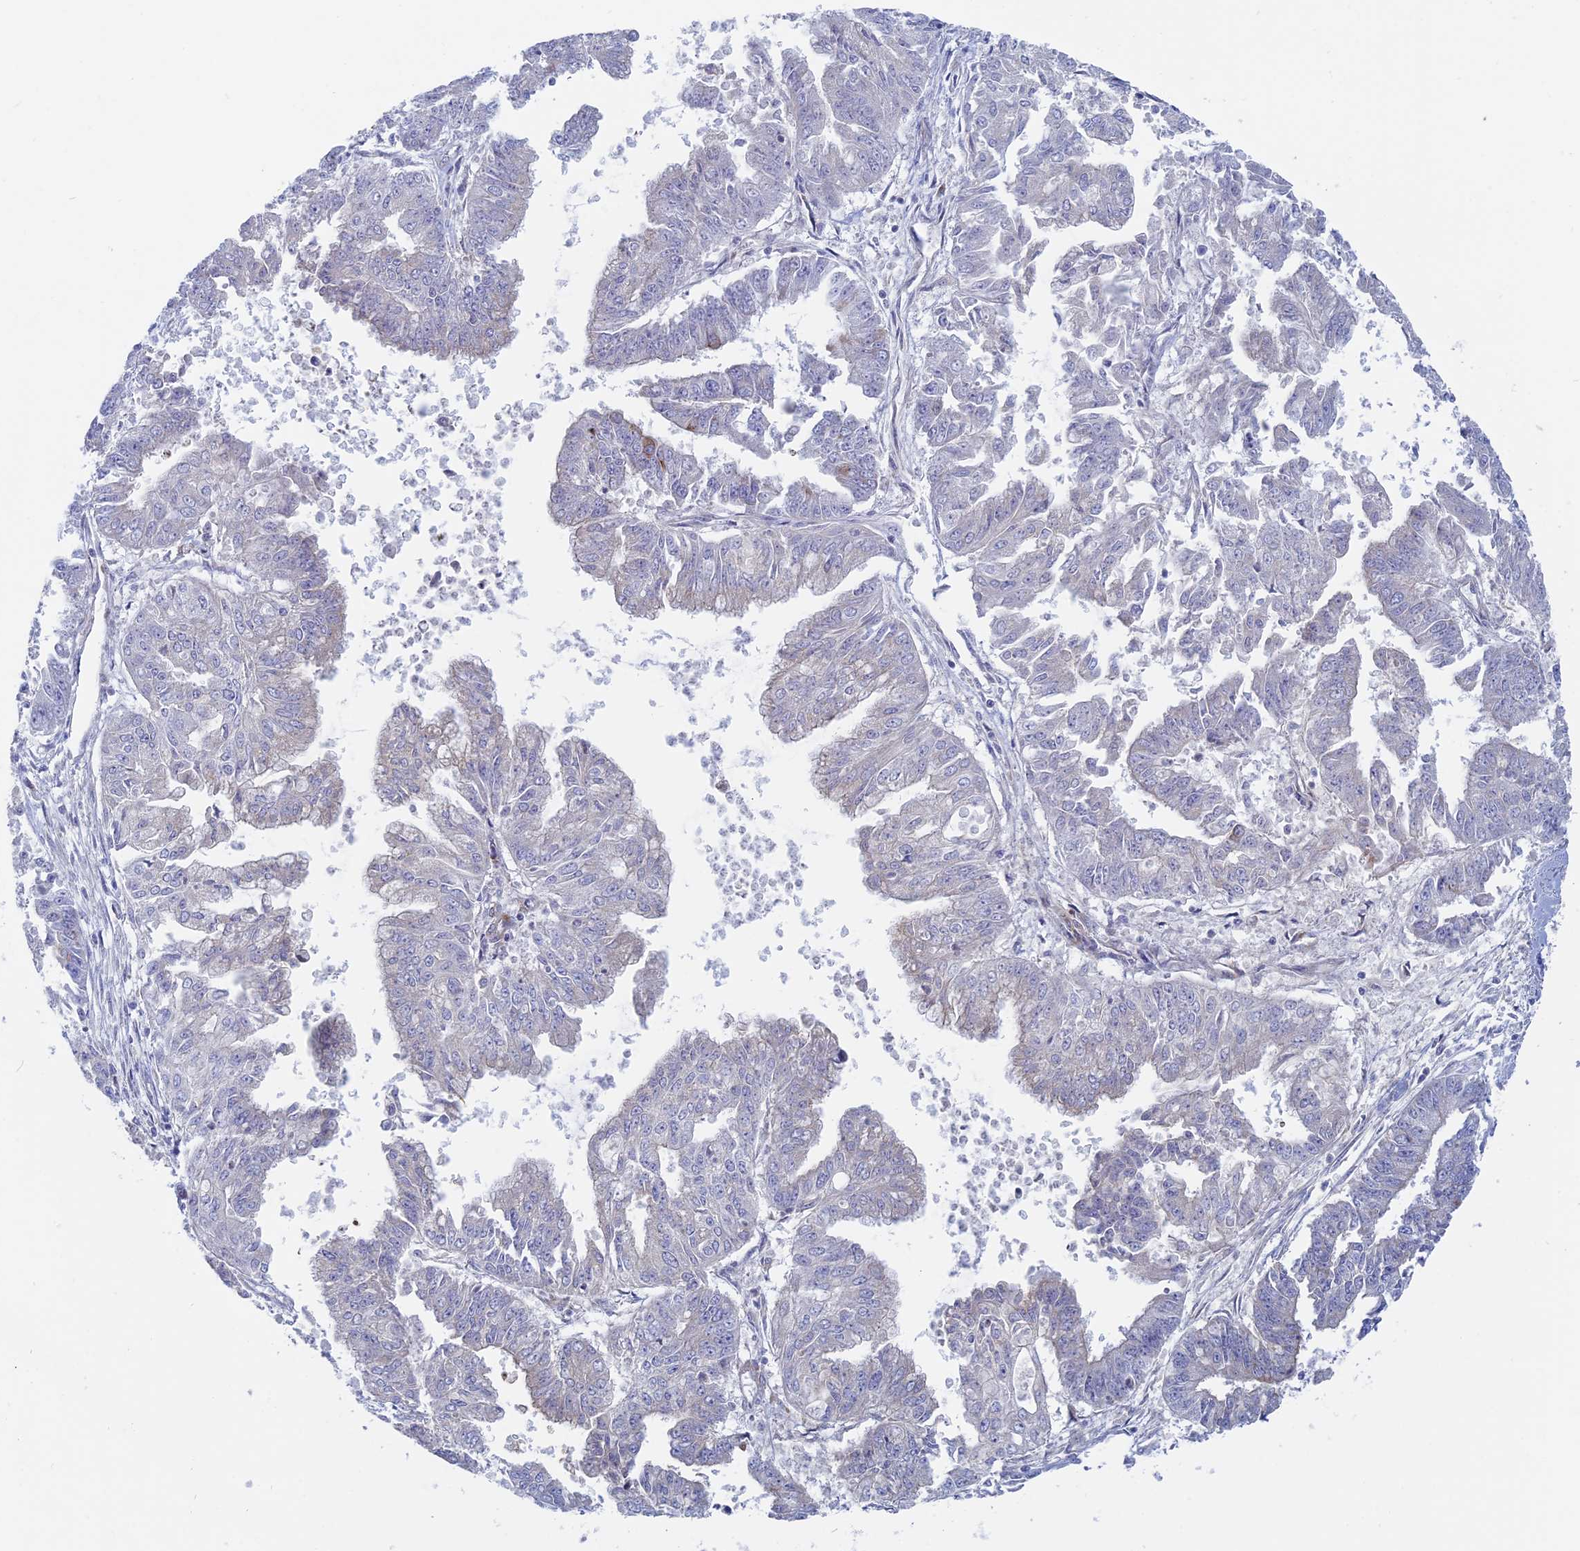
{"staining": {"intensity": "negative", "quantity": "none", "location": "none"}, "tissue": "endometrial cancer", "cell_type": "Tumor cells", "image_type": "cancer", "snomed": [{"axis": "morphology", "description": "Adenocarcinoma, NOS"}, {"axis": "topography", "description": "Endometrium"}], "caption": "High power microscopy histopathology image of an immunohistochemistry (IHC) image of endometrial cancer (adenocarcinoma), revealing no significant staining in tumor cells.", "gene": "TBC1D30", "patient": {"sex": "female", "age": 73}}